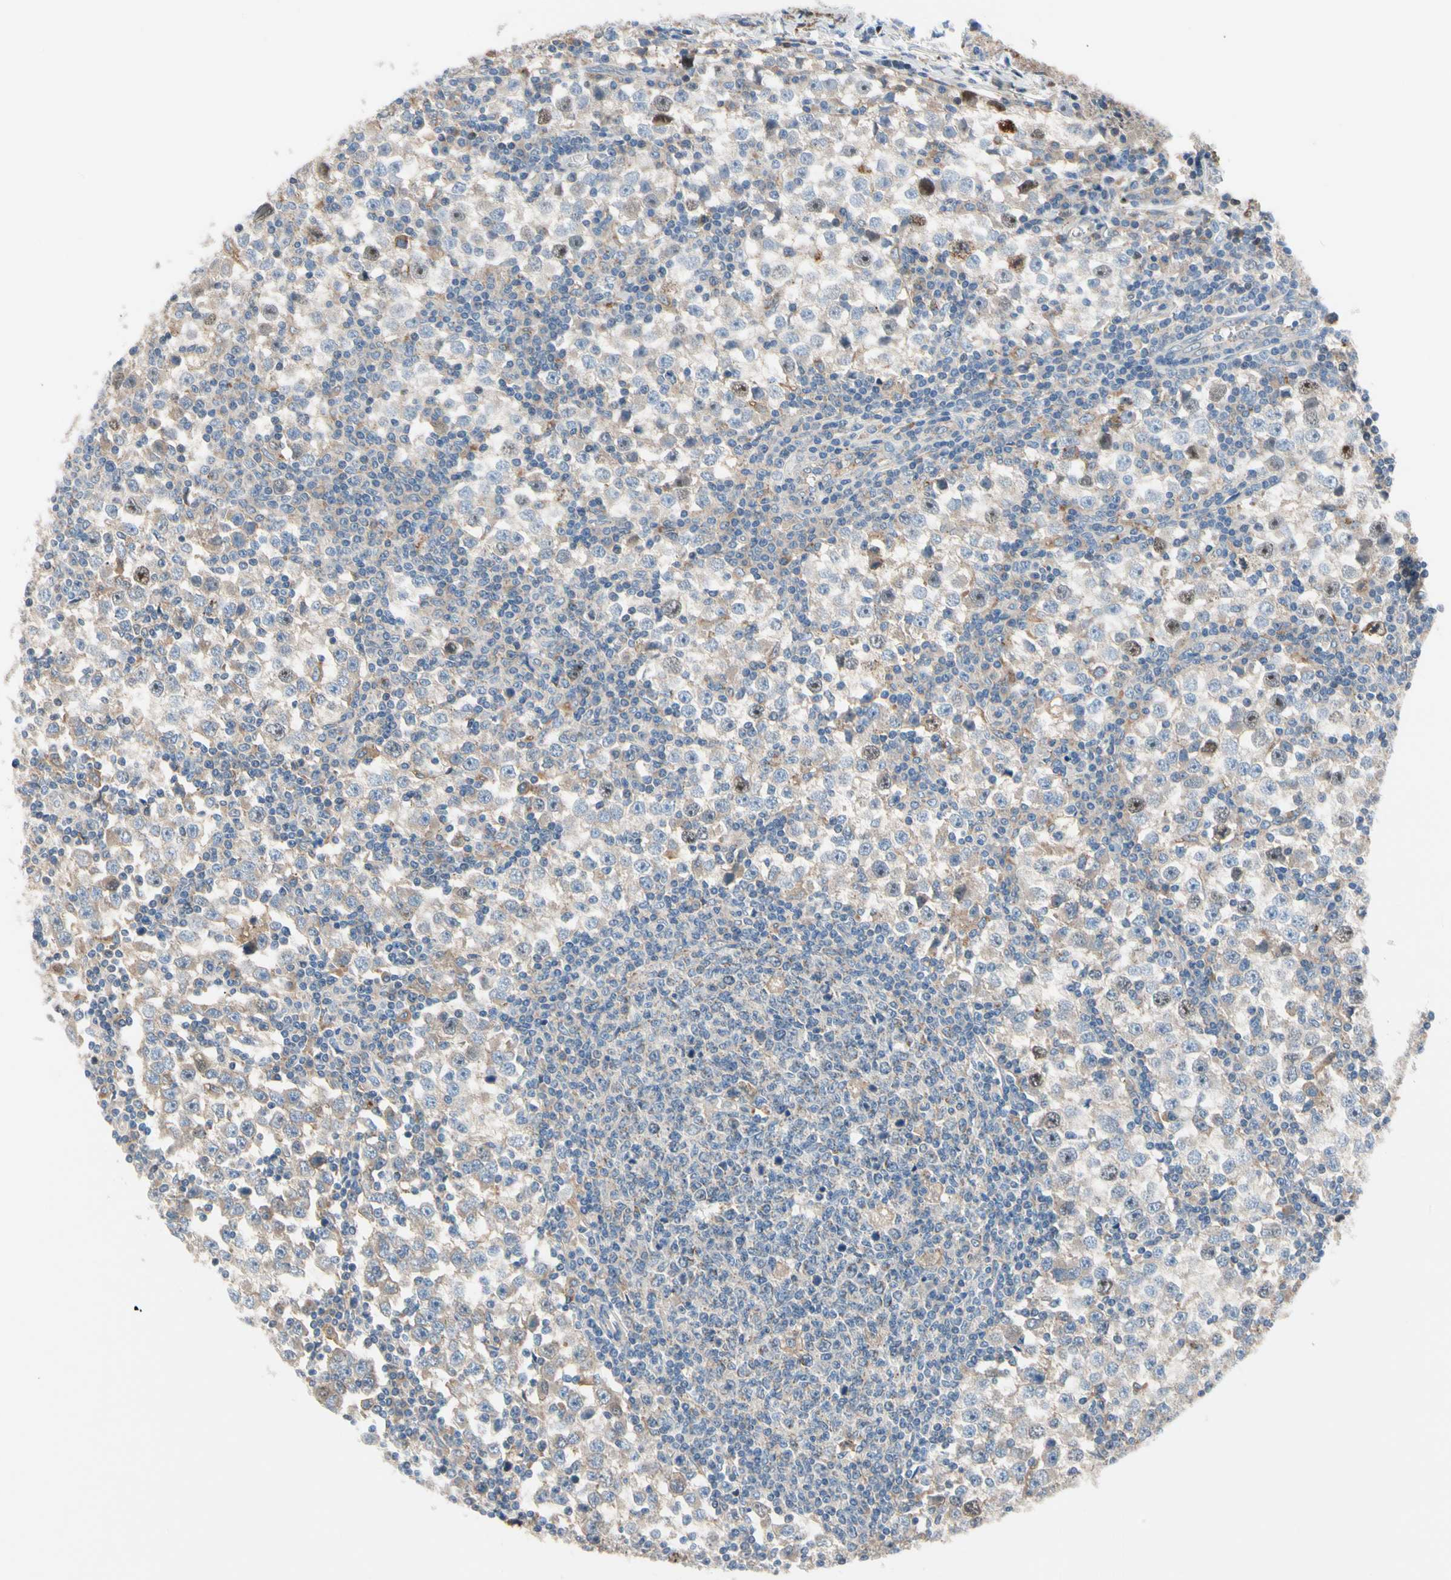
{"staining": {"intensity": "strong", "quantity": "<25%", "location": "nuclear"}, "tissue": "testis cancer", "cell_type": "Tumor cells", "image_type": "cancer", "snomed": [{"axis": "morphology", "description": "Seminoma, NOS"}, {"axis": "topography", "description": "Testis"}], "caption": "This is an image of immunohistochemistry (IHC) staining of testis seminoma, which shows strong expression in the nuclear of tumor cells.", "gene": "HJURP", "patient": {"sex": "male", "age": 65}}